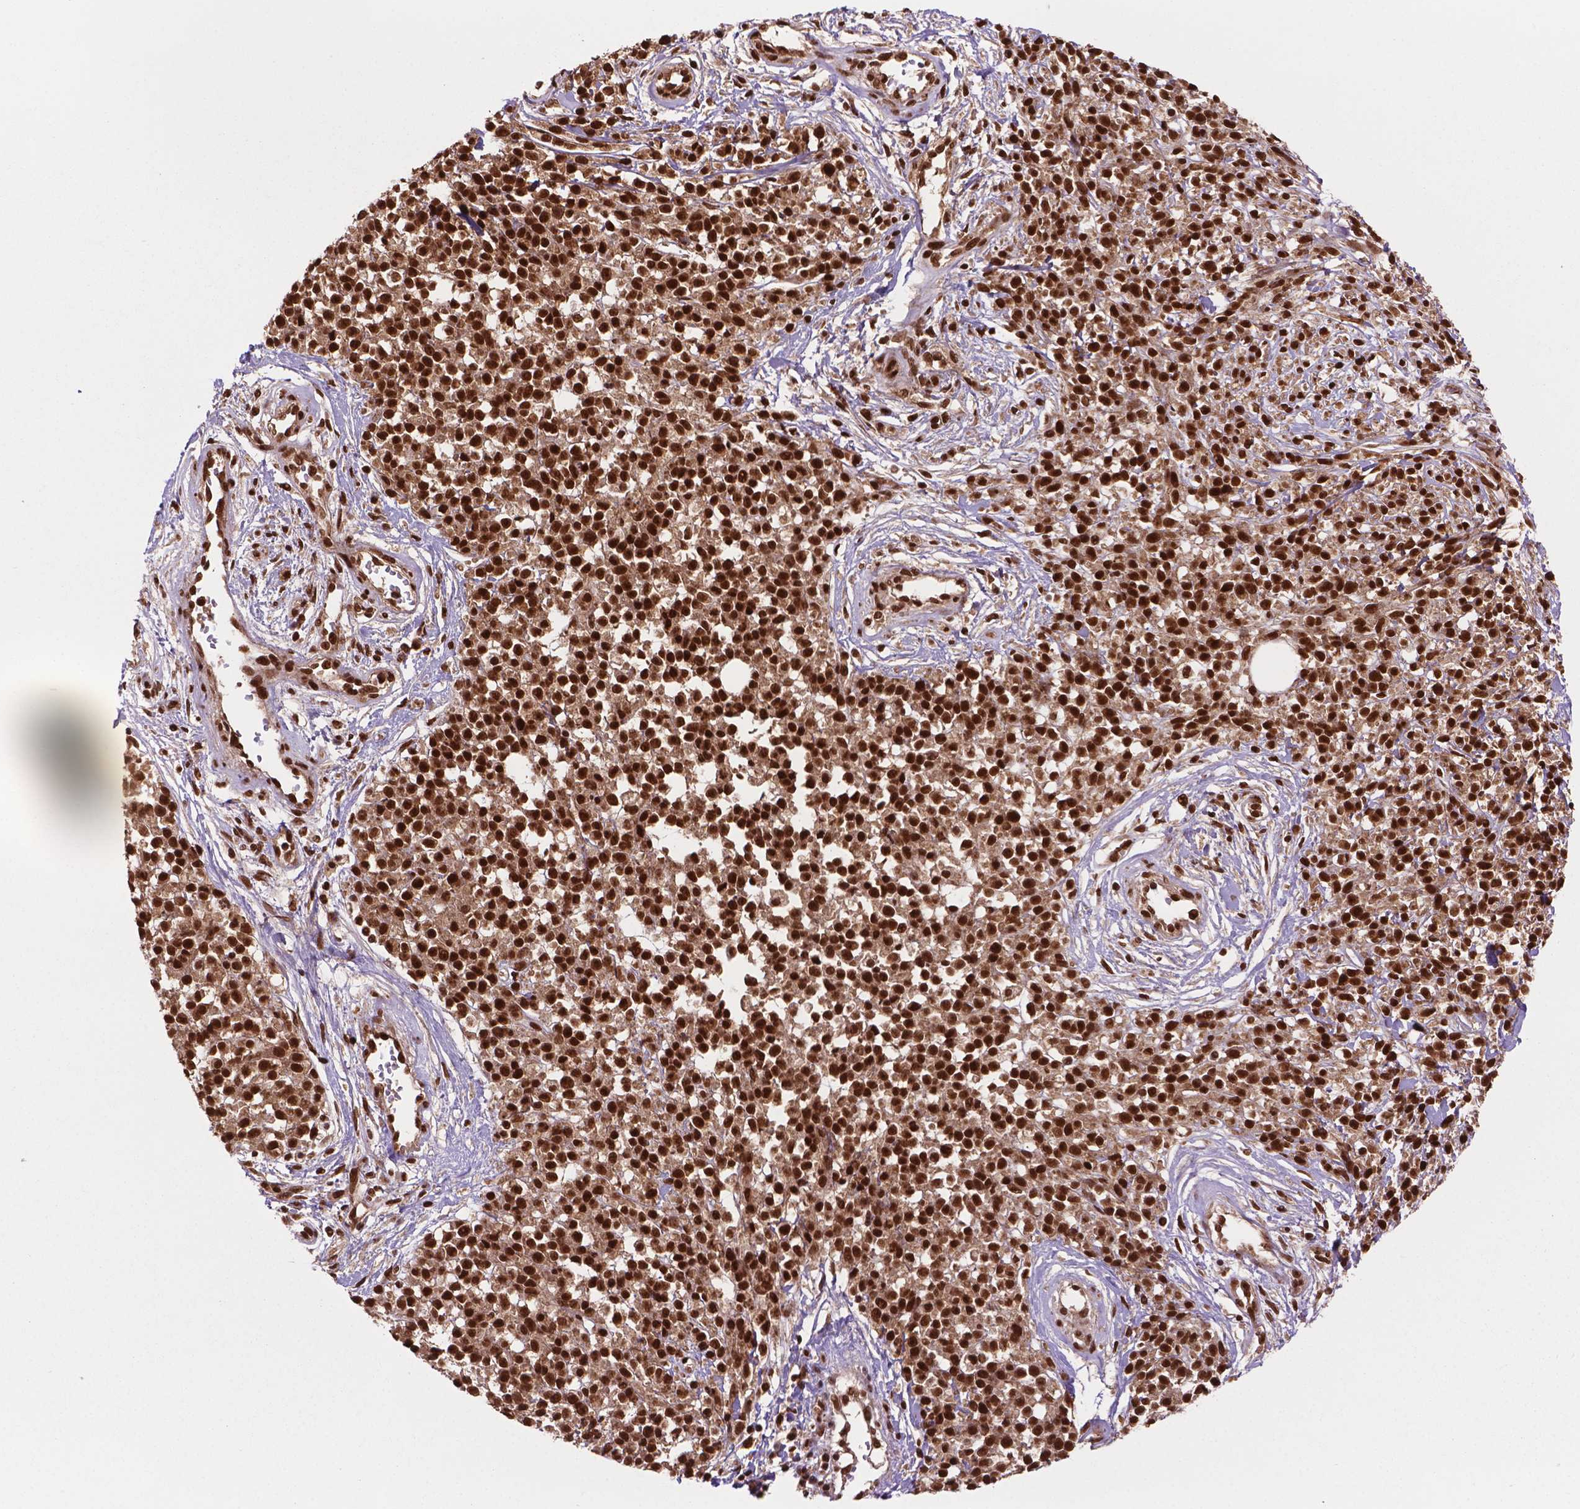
{"staining": {"intensity": "strong", "quantity": ">75%", "location": "nuclear"}, "tissue": "melanoma", "cell_type": "Tumor cells", "image_type": "cancer", "snomed": [{"axis": "morphology", "description": "Malignant melanoma, NOS"}, {"axis": "topography", "description": "Skin"}, {"axis": "topography", "description": "Skin of trunk"}], "caption": "IHC (DAB) staining of human malignant melanoma reveals strong nuclear protein staining in about >75% of tumor cells.", "gene": "SIRT6", "patient": {"sex": "male", "age": 74}}